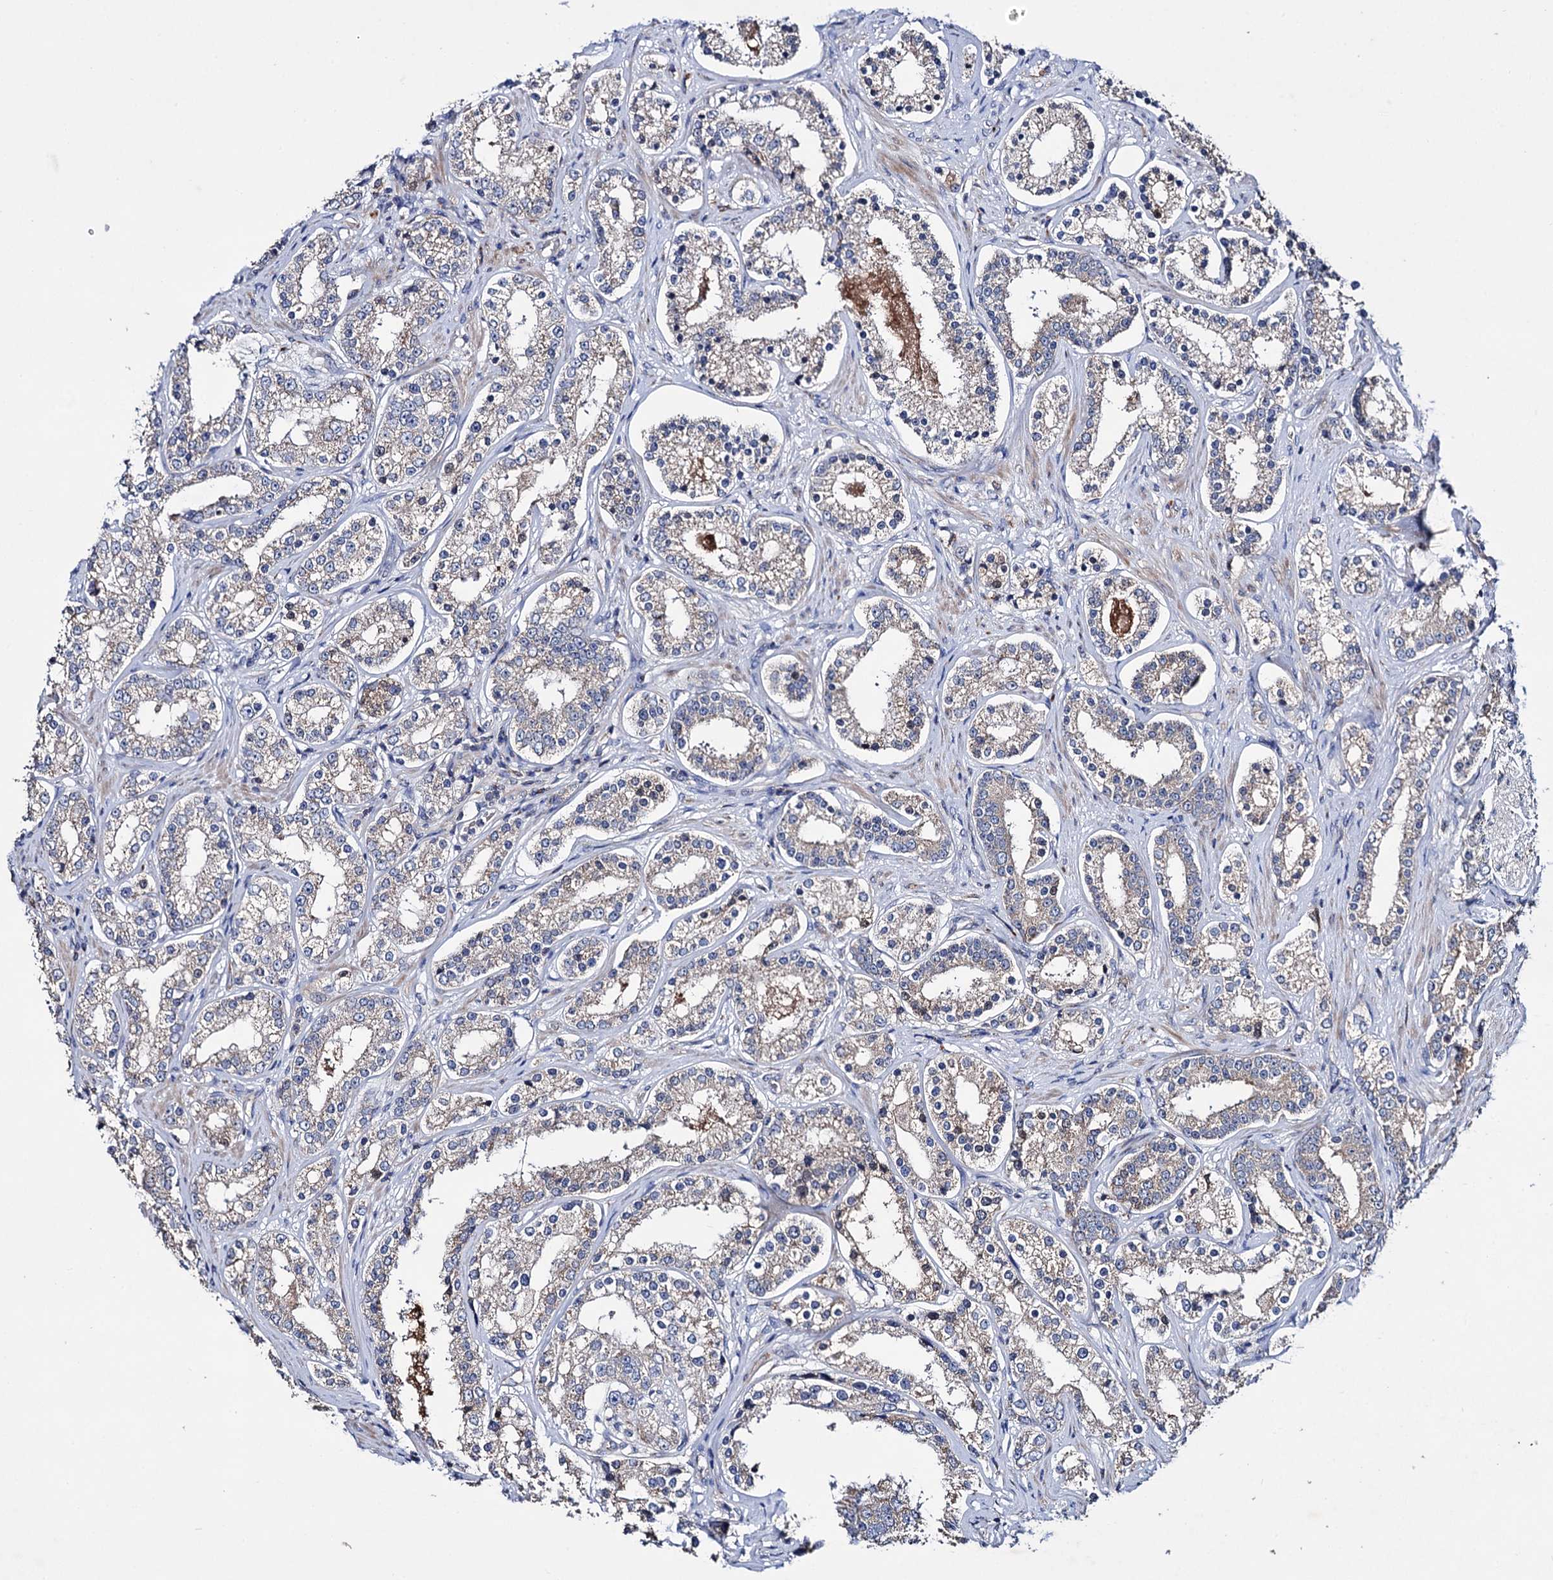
{"staining": {"intensity": "weak", "quantity": "25%-75%", "location": "cytoplasmic/membranous"}, "tissue": "prostate cancer", "cell_type": "Tumor cells", "image_type": "cancer", "snomed": [{"axis": "morphology", "description": "Normal tissue, NOS"}, {"axis": "morphology", "description": "Adenocarcinoma, High grade"}, {"axis": "topography", "description": "Prostate"}], "caption": "Human prostate cancer (high-grade adenocarcinoma) stained with a brown dye exhibits weak cytoplasmic/membranous positive staining in approximately 25%-75% of tumor cells.", "gene": "CLPB", "patient": {"sex": "male", "age": 83}}